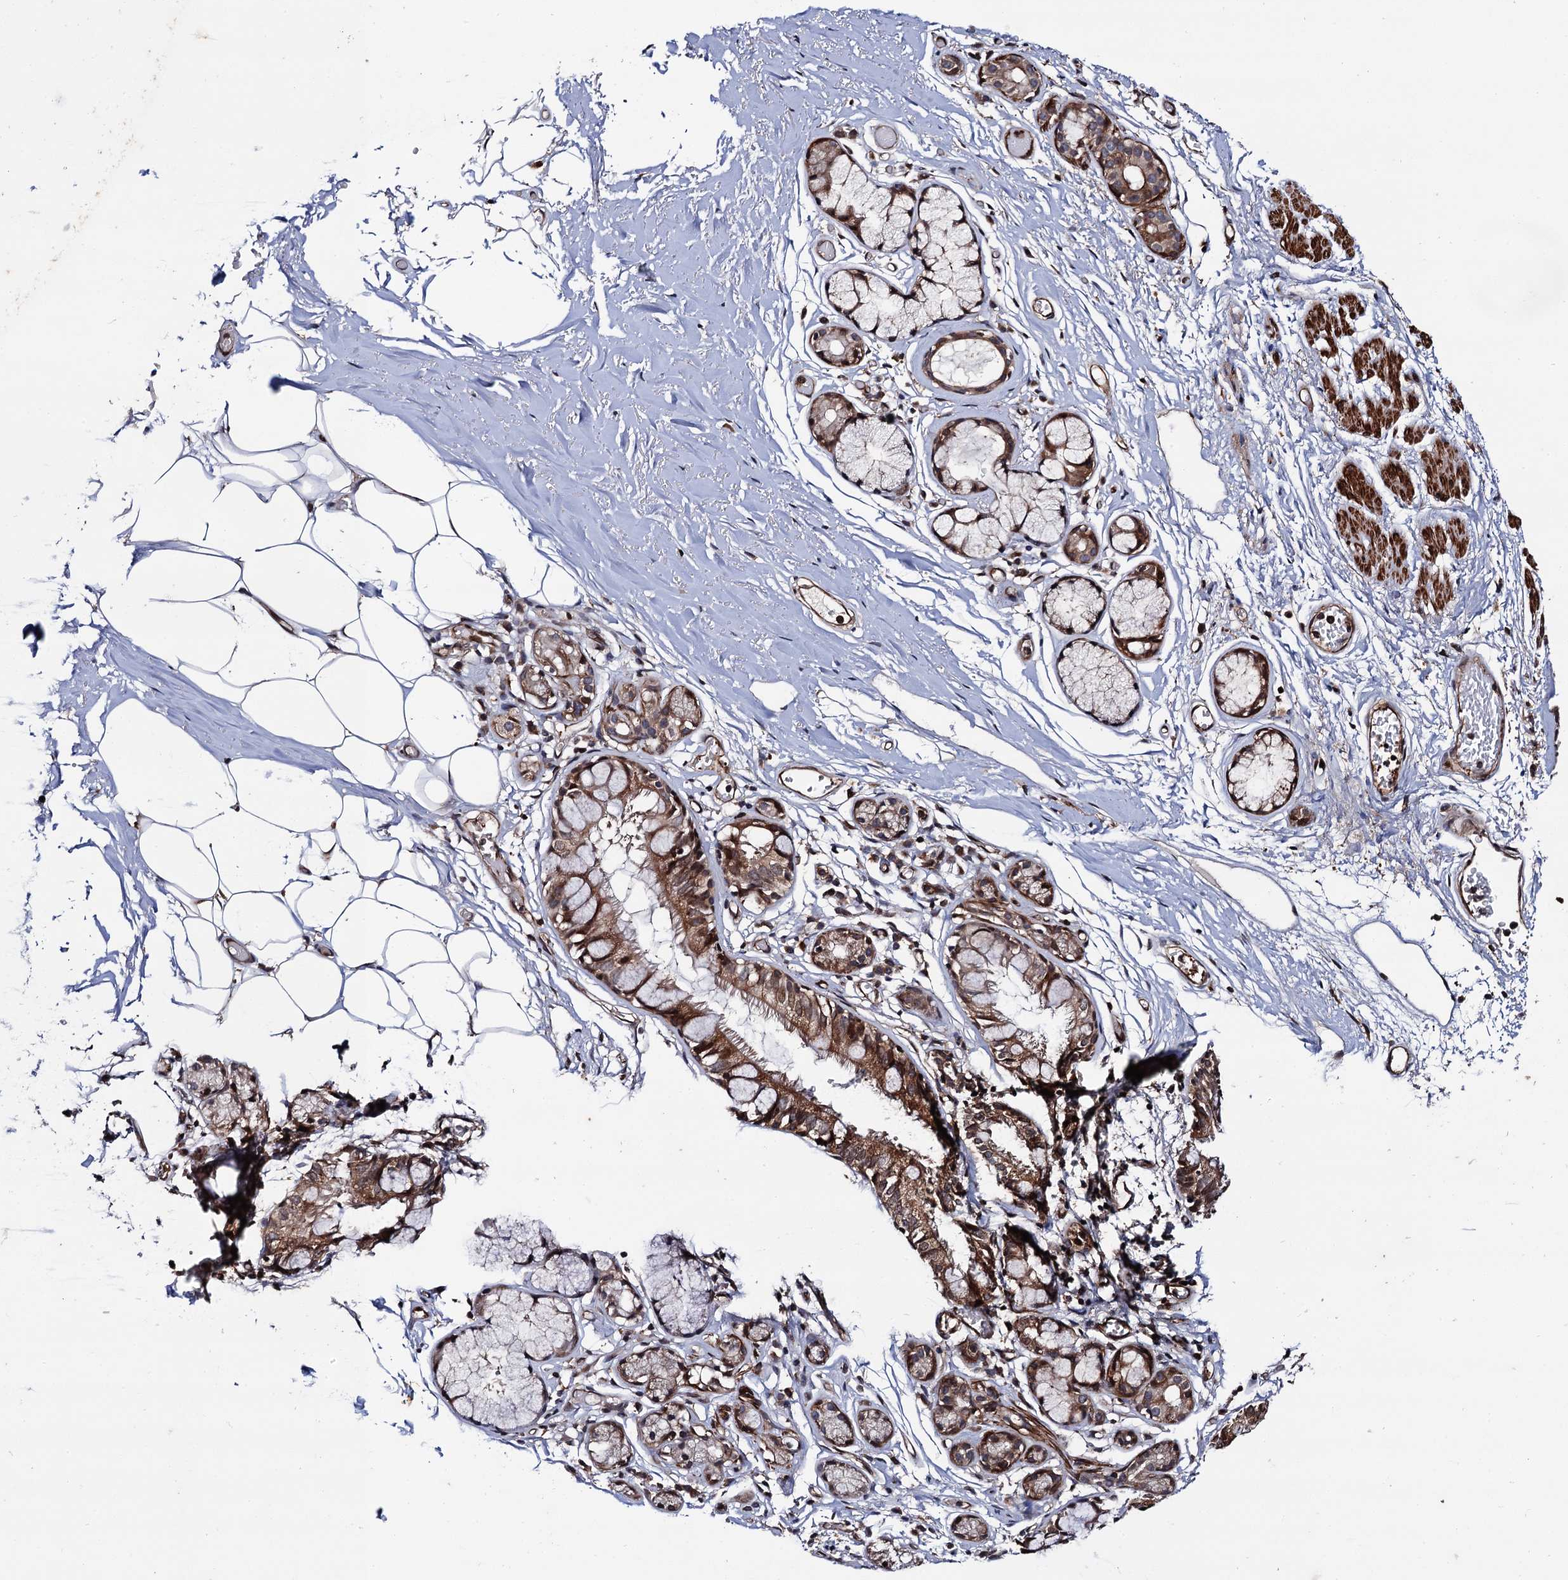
{"staining": {"intensity": "moderate", "quantity": ">75%", "location": "cytoplasmic/membranous"}, "tissue": "bronchus", "cell_type": "Respiratory epithelial cells", "image_type": "normal", "snomed": [{"axis": "morphology", "description": "Normal tissue, NOS"}, {"axis": "topography", "description": "Bronchus"}, {"axis": "topography", "description": "Lung"}], "caption": "An immunohistochemistry photomicrograph of normal tissue is shown. Protein staining in brown highlights moderate cytoplasmic/membranous positivity in bronchus within respiratory epithelial cells.", "gene": "BORA", "patient": {"sex": "male", "age": 56}}